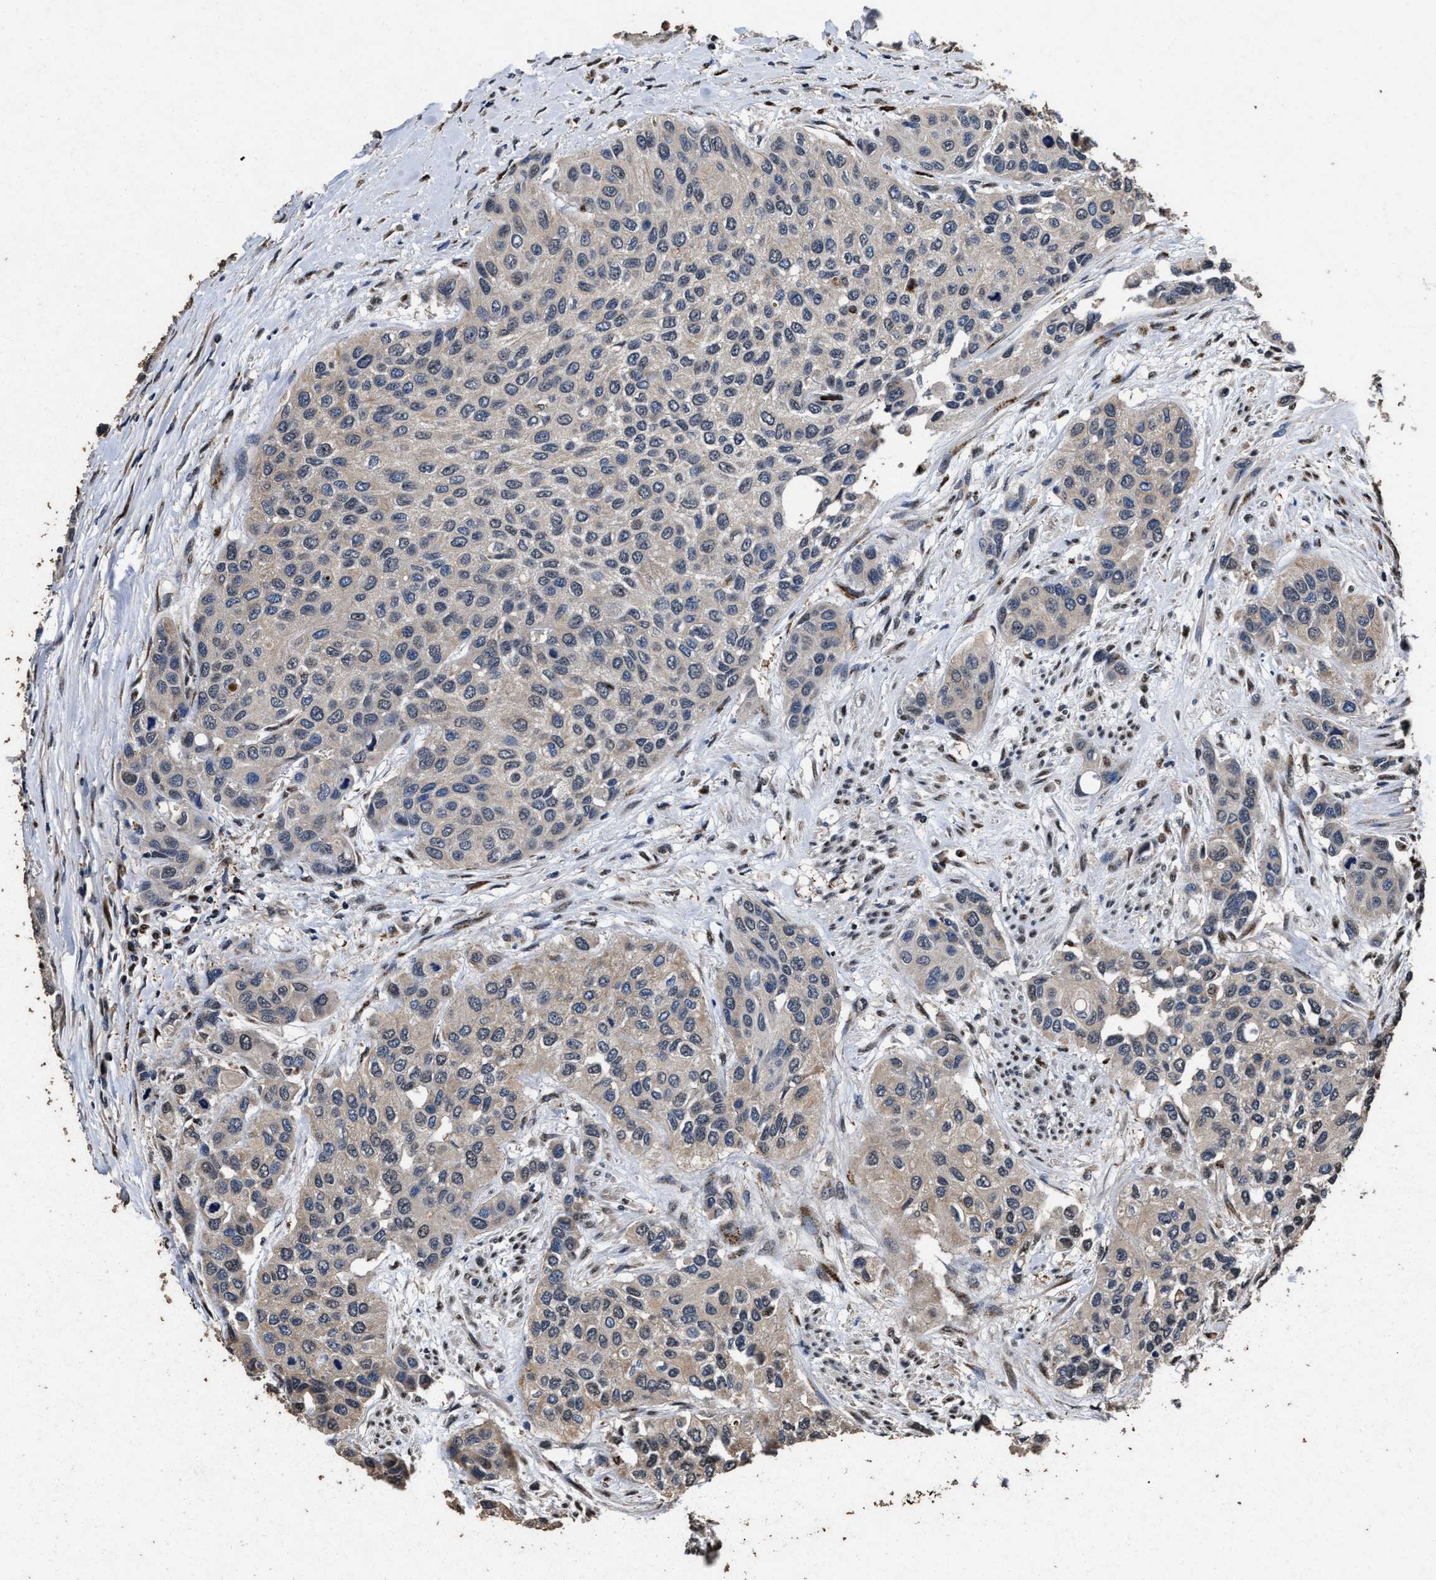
{"staining": {"intensity": "weak", "quantity": "<25%", "location": "cytoplasmic/membranous,nuclear"}, "tissue": "urothelial cancer", "cell_type": "Tumor cells", "image_type": "cancer", "snomed": [{"axis": "morphology", "description": "Urothelial carcinoma, High grade"}, {"axis": "topography", "description": "Urinary bladder"}], "caption": "IHC histopathology image of neoplastic tissue: urothelial carcinoma (high-grade) stained with DAB (3,3'-diaminobenzidine) displays no significant protein expression in tumor cells.", "gene": "TPST2", "patient": {"sex": "female", "age": 56}}